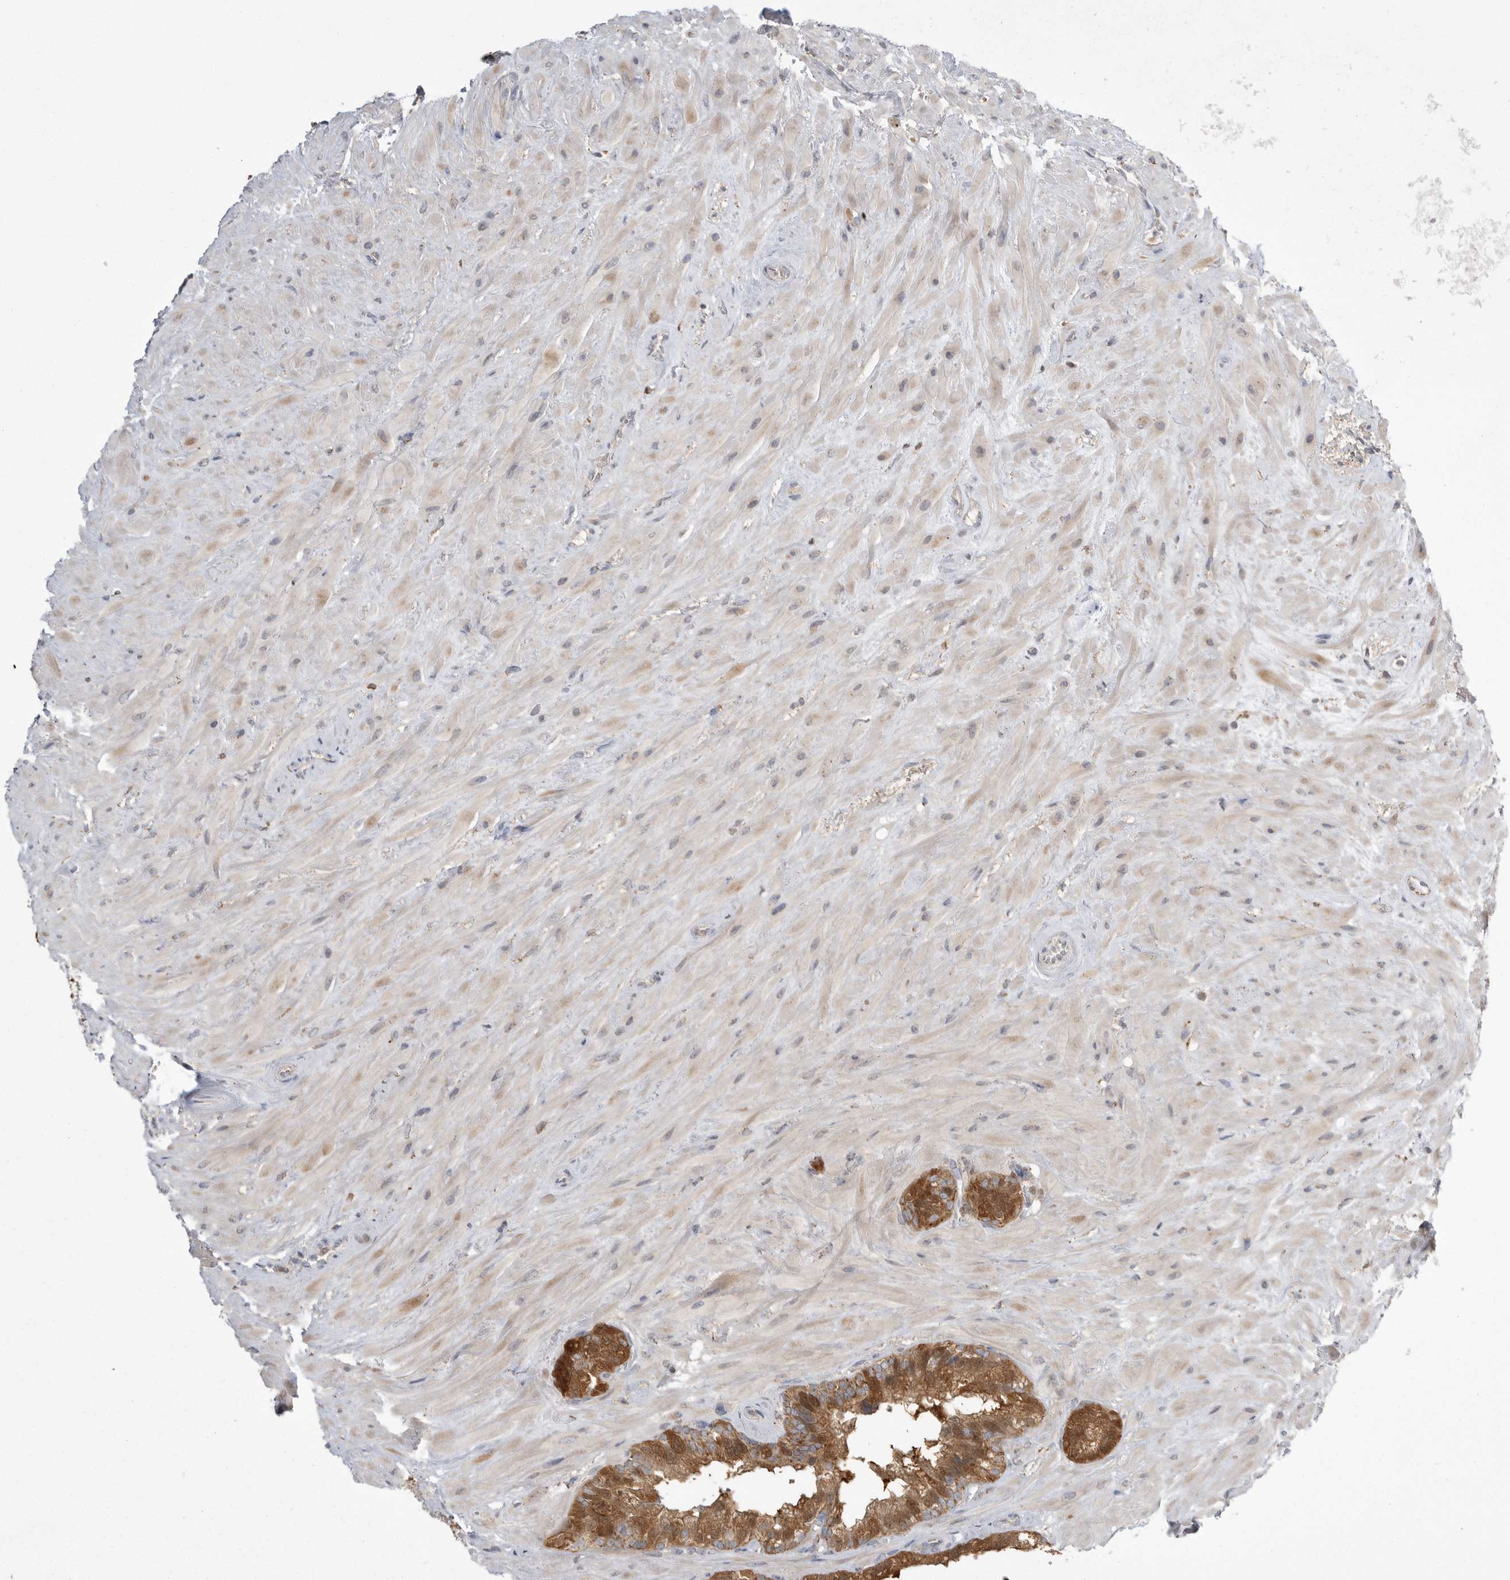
{"staining": {"intensity": "moderate", "quantity": ">75%", "location": "cytoplasmic/membranous"}, "tissue": "seminal vesicle", "cell_type": "Glandular cells", "image_type": "normal", "snomed": [{"axis": "morphology", "description": "Normal tissue, NOS"}, {"axis": "topography", "description": "Seminal veicle"}], "caption": "The photomicrograph exhibits staining of unremarkable seminal vesicle, revealing moderate cytoplasmic/membranous protein positivity (brown color) within glandular cells. The staining was performed using DAB (3,3'-diaminobenzidine) to visualize the protein expression in brown, while the nuclei were stained in blue with hematoxylin (Magnification: 20x).", "gene": "KYAT3", "patient": {"sex": "male", "age": 80}}